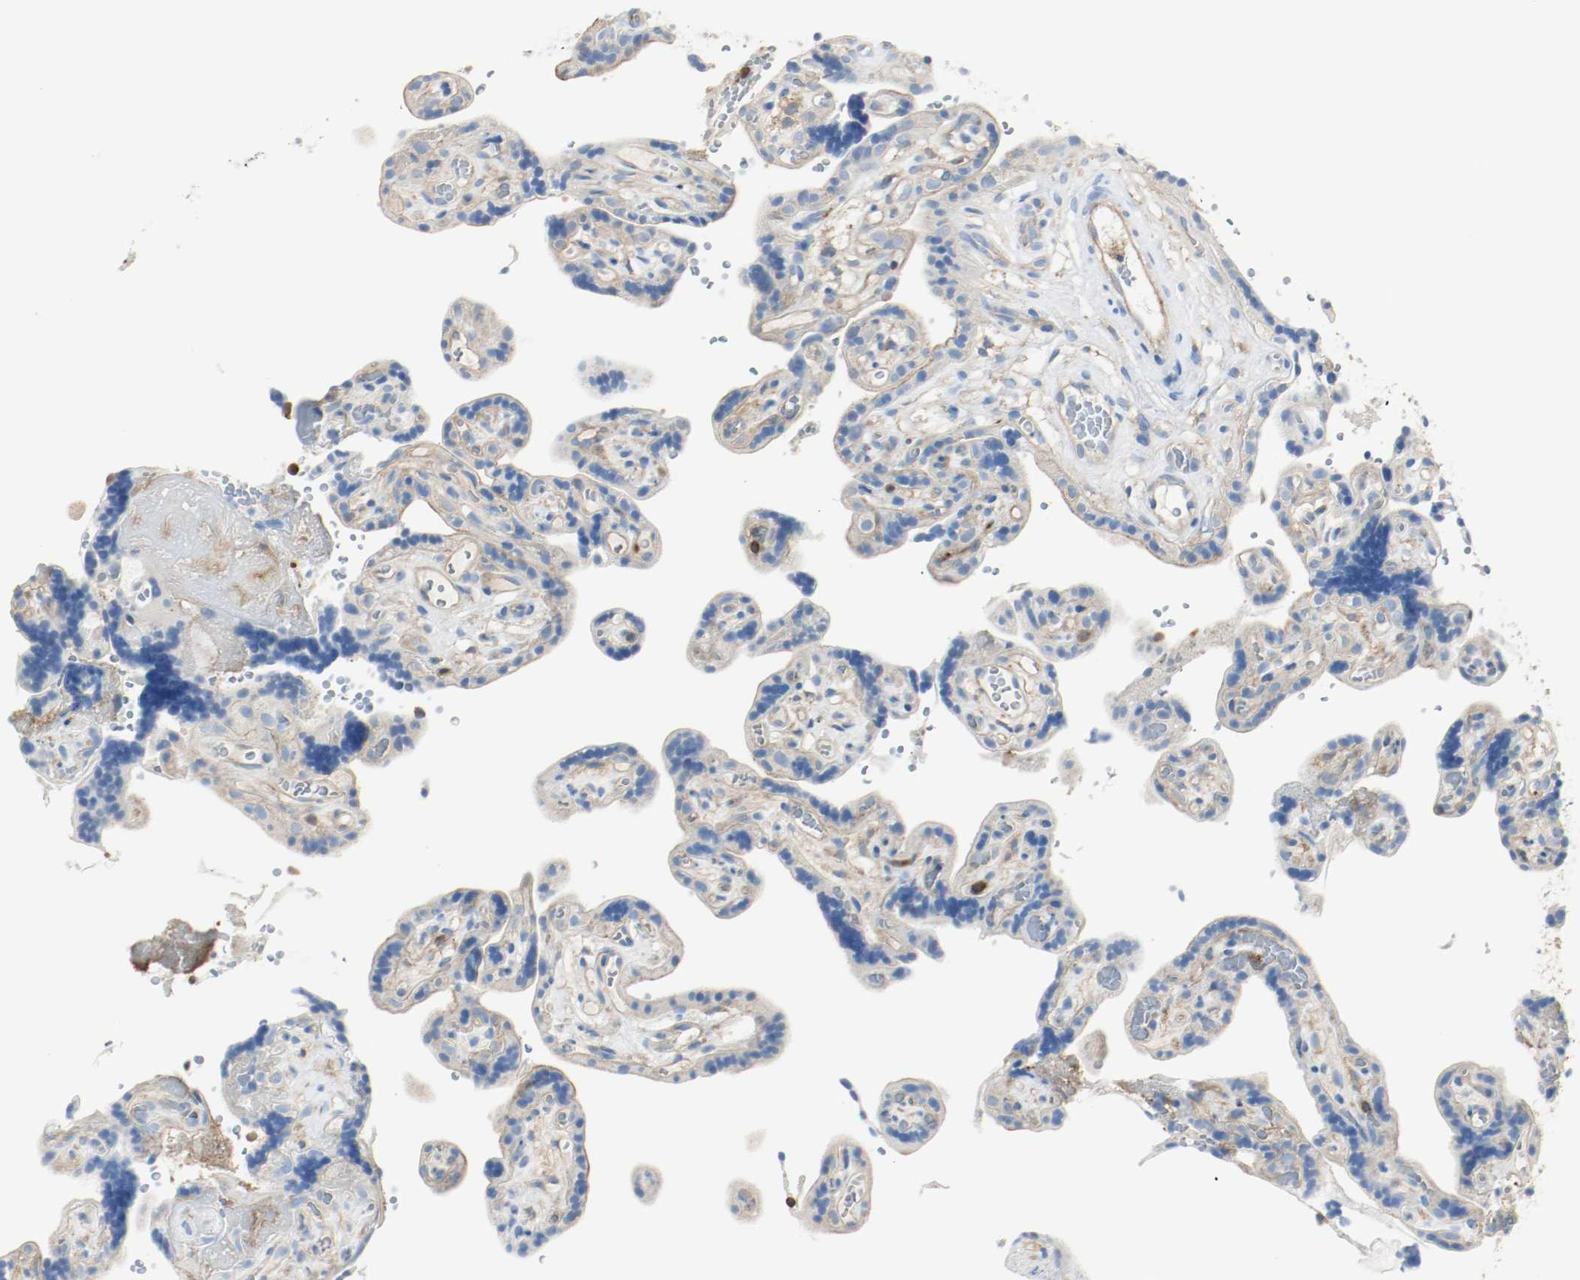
{"staining": {"intensity": "weak", "quantity": "25%-75%", "location": "cytoplasmic/membranous,nuclear"}, "tissue": "placenta", "cell_type": "Decidual cells", "image_type": "normal", "snomed": [{"axis": "morphology", "description": "Normal tissue, NOS"}, {"axis": "topography", "description": "Placenta"}], "caption": "Immunohistochemistry (IHC) histopathology image of unremarkable placenta stained for a protein (brown), which displays low levels of weak cytoplasmic/membranous,nuclear staining in about 25%-75% of decidual cells.", "gene": "ARPC1B", "patient": {"sex": "female", "age": 30}}